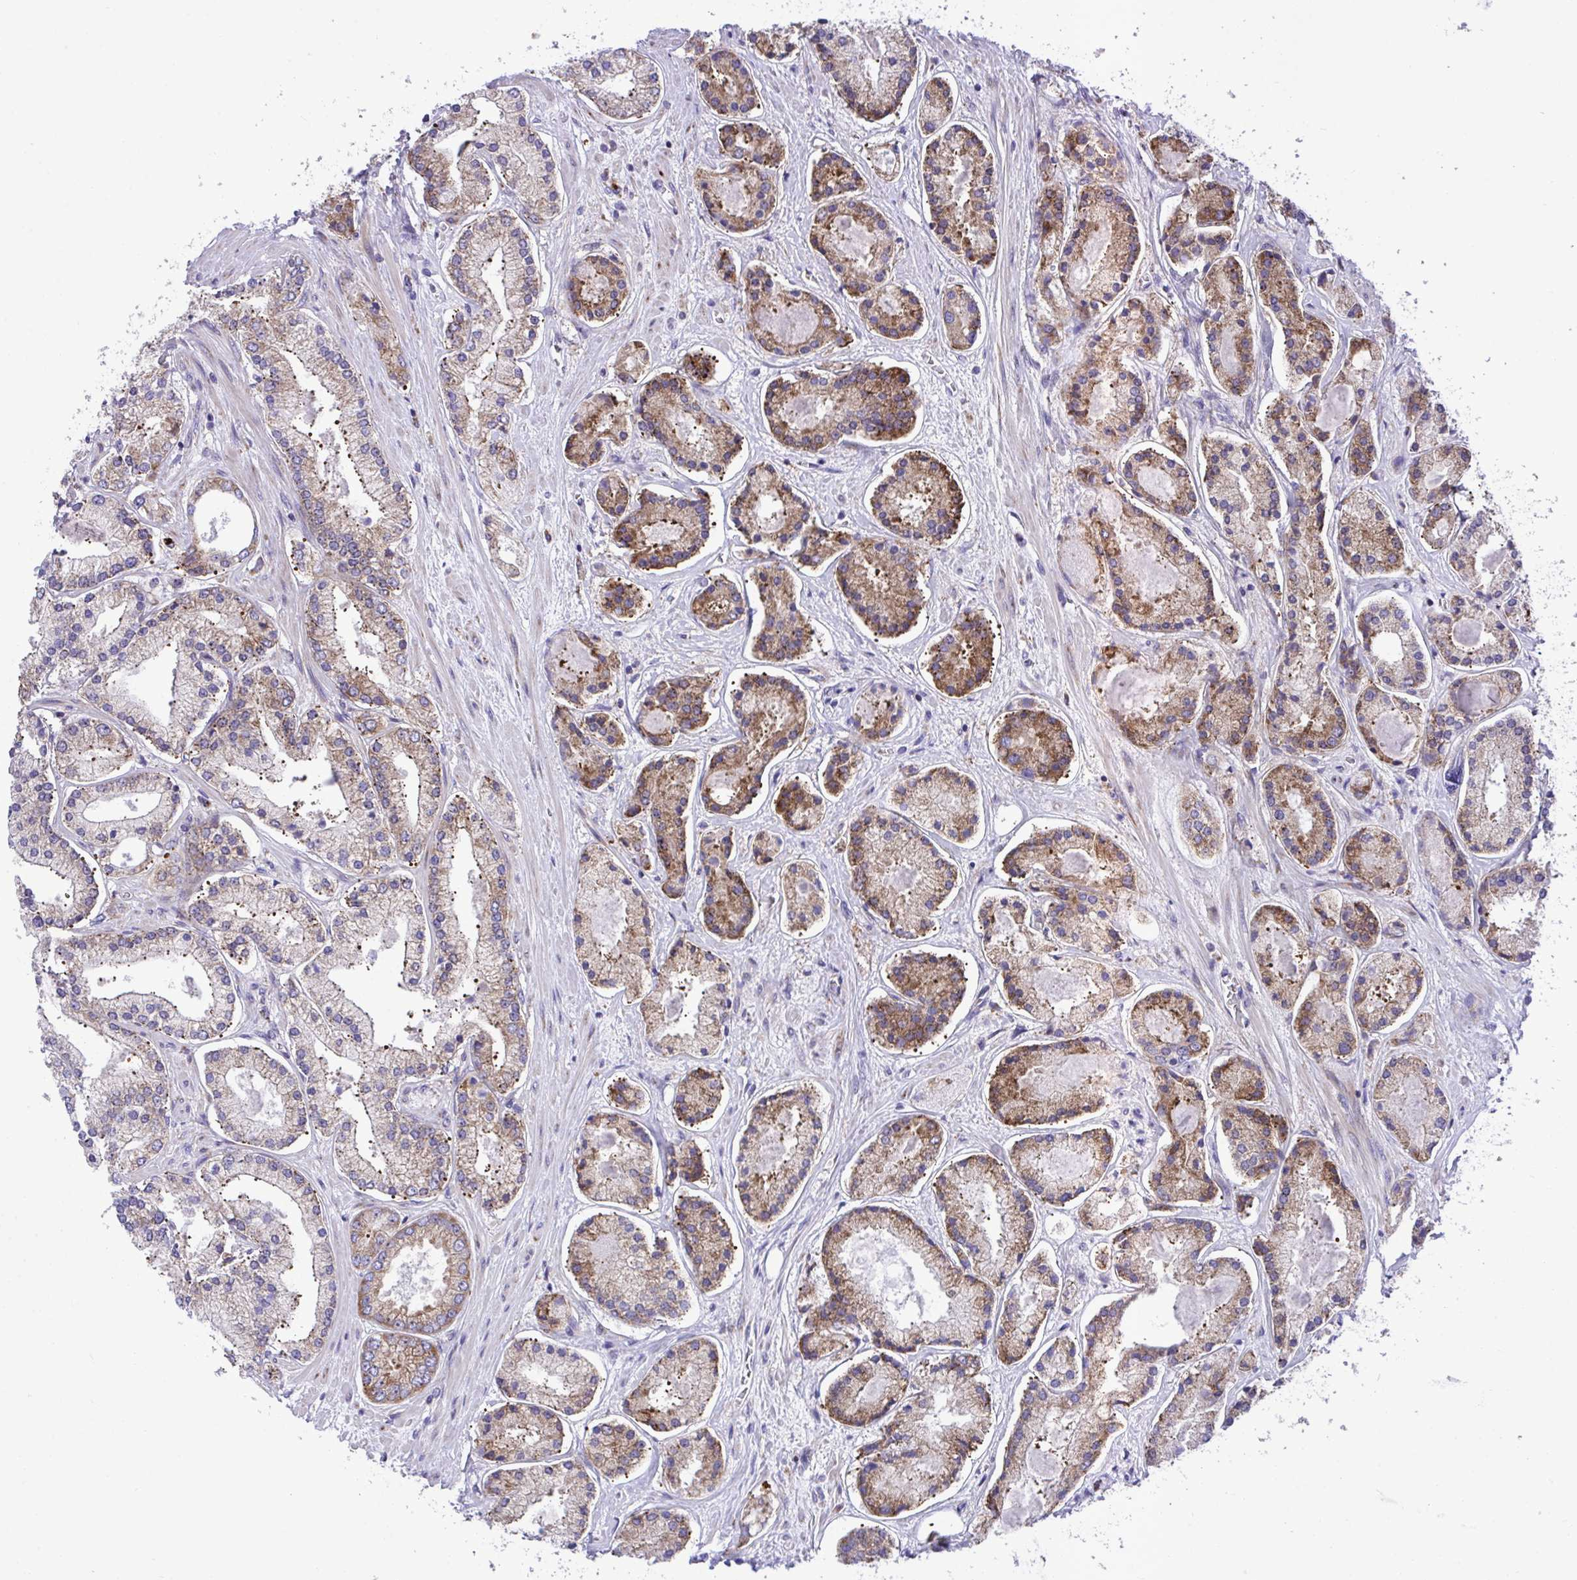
{"staining": {"intensity": "moderate", "quantity": ">75%", "location": "cytoplasmic/membranous"}, "tissue": "prostate cancer", "cell_type": "Tumor cells", "image_type": "cancer", "snomed": [{"axis": "morphology", "description": "Adenocarcinoma, High grade"}, {"axis": "topography", "description": "Prostate"}], "caption": "Tumor cells reveal medium levels of moderate cytoplasmic/membranous staining in approximately >75% of cells in prostate cancer.", "gene": "RPS15", "patient": {"sex": "male", "age": 67}}